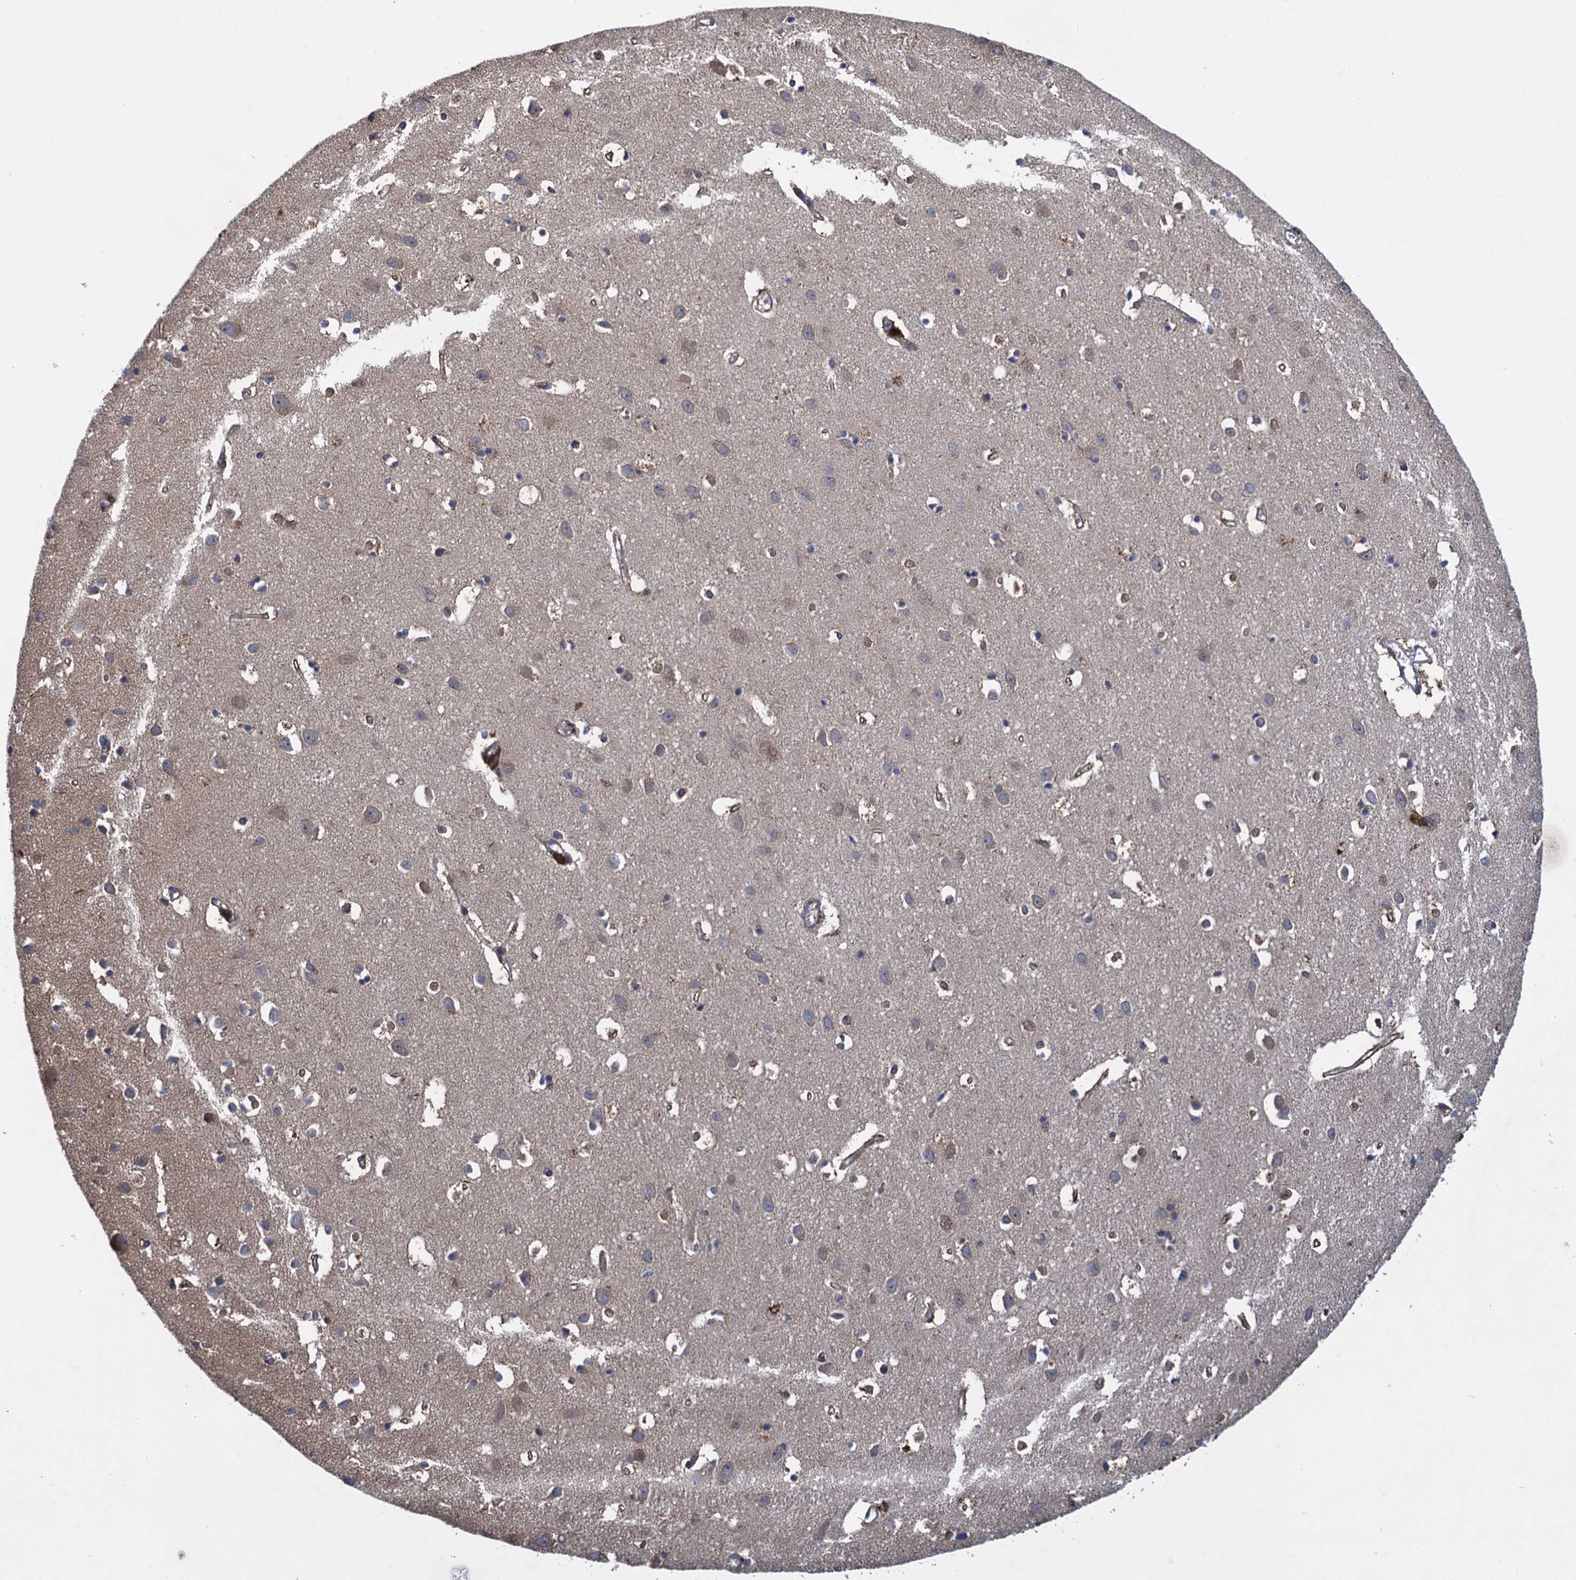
{"staining": {"intensity": "negative", "quantity": "none", "location": "none"}, "tissue": "cerebral cortex", "cell_type": "Endothelial cells", "image_type": "normal", "snomed": [{"axis": "morphology", "description": "Normal tissue, NOS"}, {"axis": "topography", "description": "Cerebral cortex"}], "caption": "Protein analysis of benign cerebral cortex reveals no significant staining in endothelial cells.", "gene": "CNTN5", "patient": {"sex": "female", "age": 64}}